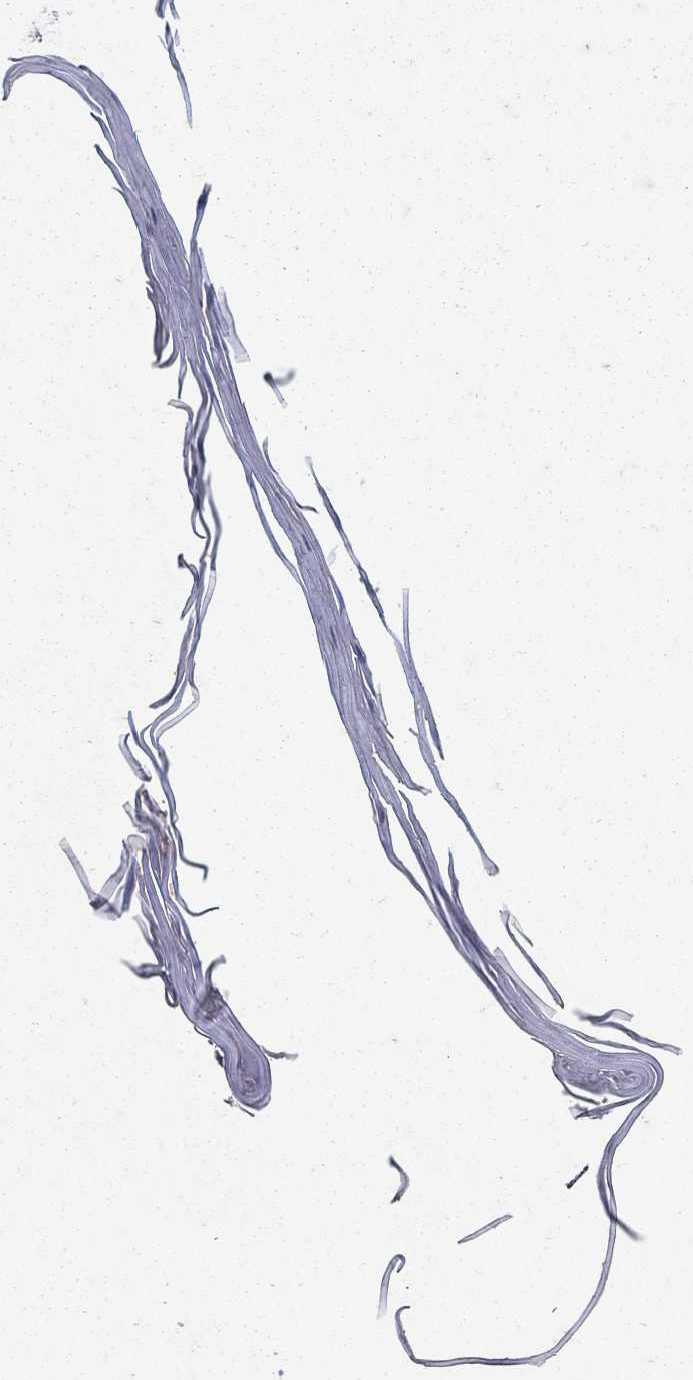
{"staining": {"intensity": "moderate", "quantity": "<25%", "location": "cytoplasmic/membranous"}, "tissue": "skin cancer", "cell_type": "Tumor cells", "image_type": "cancer", "snomed": [{"axis": "morphology", "description": "Normal tissue, NOS"}, {"axis": "morphology", "description": "Basal cell carcinoma"}, {"axis": "topography", "description": "Skin"}], "caption": "Approximately <25% of tumor cells in human skin basal cell carcinoma demonstrate moderate cytoplasmic/membranous protein expression as visualized by brown immunohistochemical staining.", "gene": "NPC2", "patient": {"sex": "male", "age": 46}}